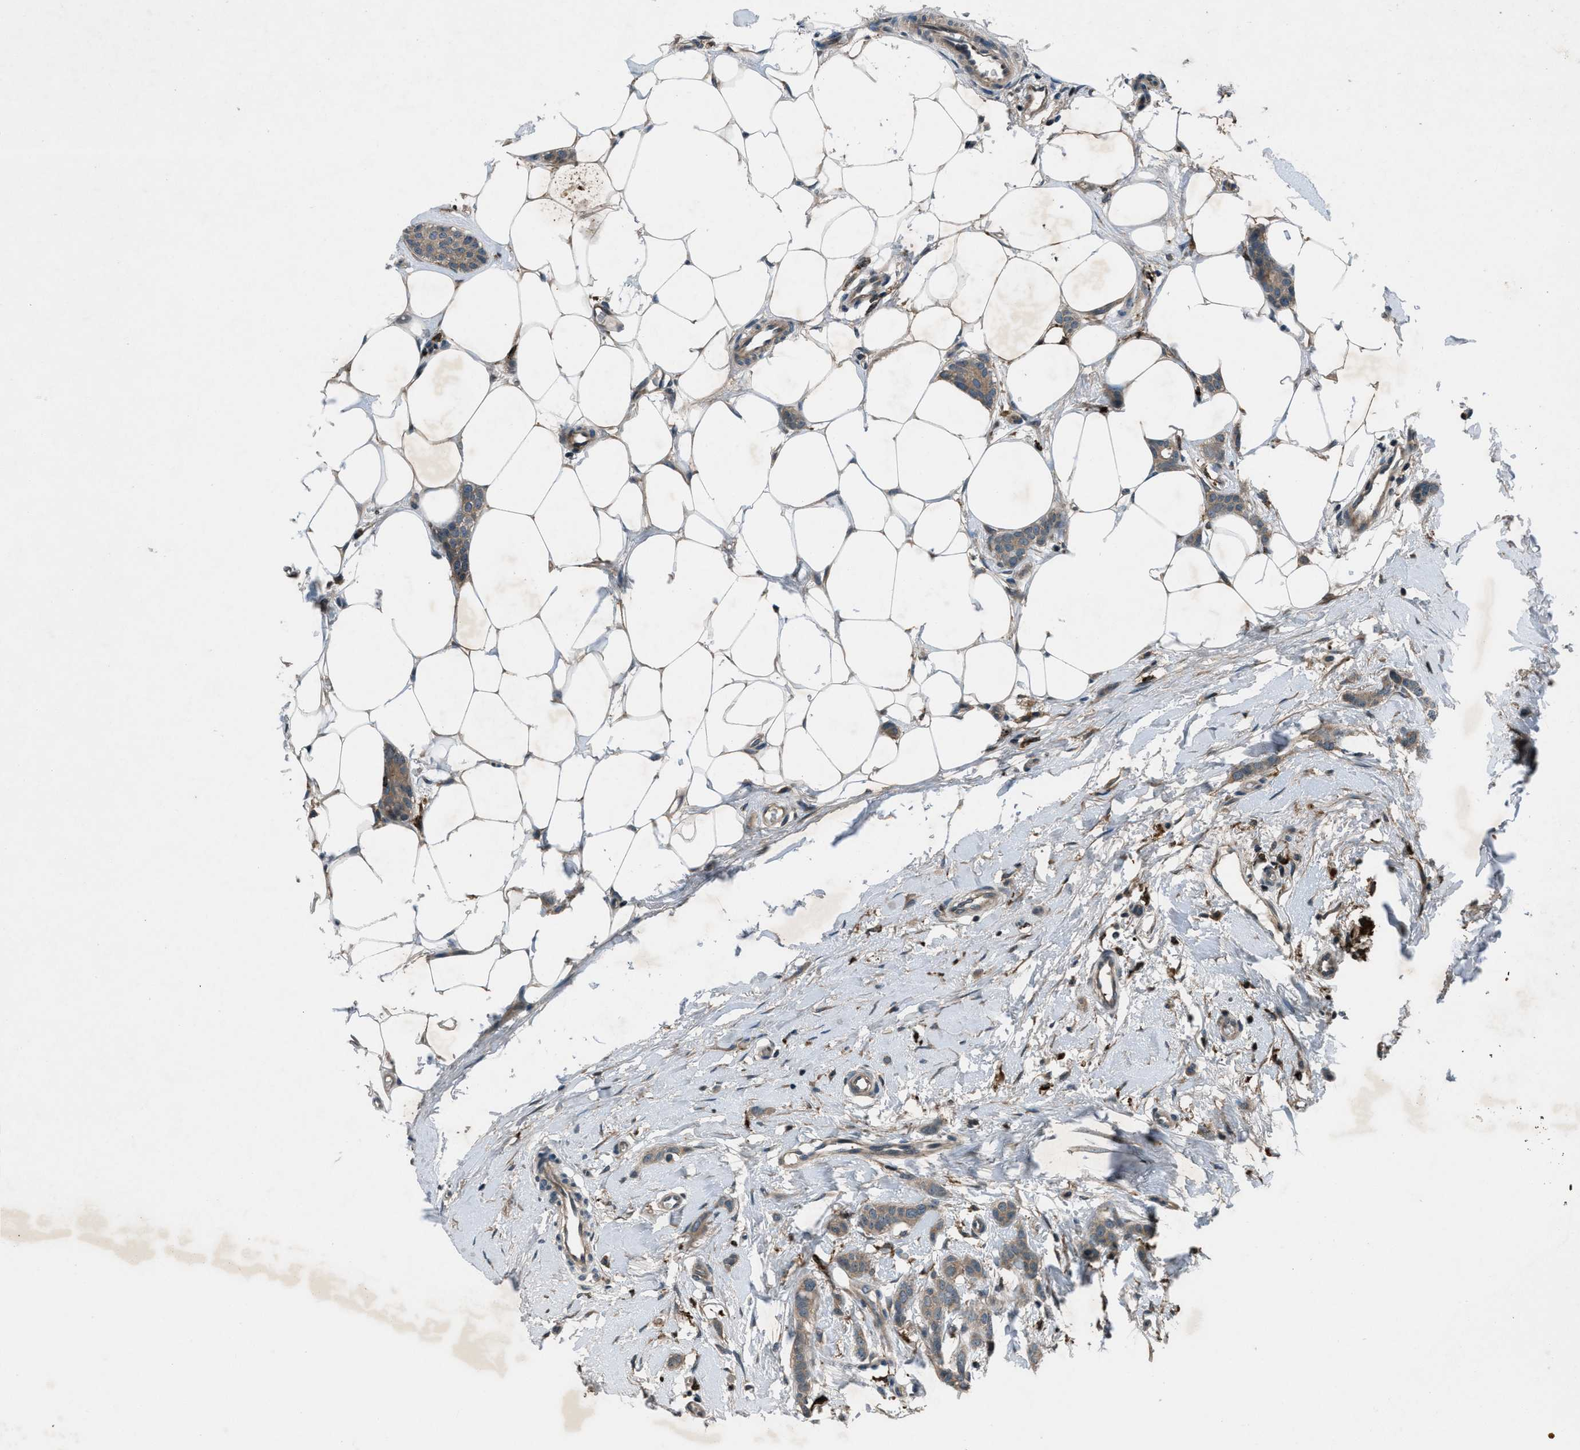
{"staining": {"intensity": "moderate", "quantity": ">75%", "location": "cytoplasmic/membranous"}, "tissue": "breast cancer", "cell_type": "Tumor cells", "image_type": "cancer", "snomed": [{"axis": "morphology", "description": "Lobular carcinoma"}, {"axis": "topography", "description": "Skin"}, {"axis": "topography", "description": "Breast"}], "caption": "A photomicrograph of human breast lobular carcinoma stained for a protein exhibits moderate cytoplasmic/membranous brown staining in tumor cells. (brown staining indicates protein expression, while blue staining denotes nuclei).", "gene": "EPSTI1", "patient": {"sex": "female", "age": 46}}